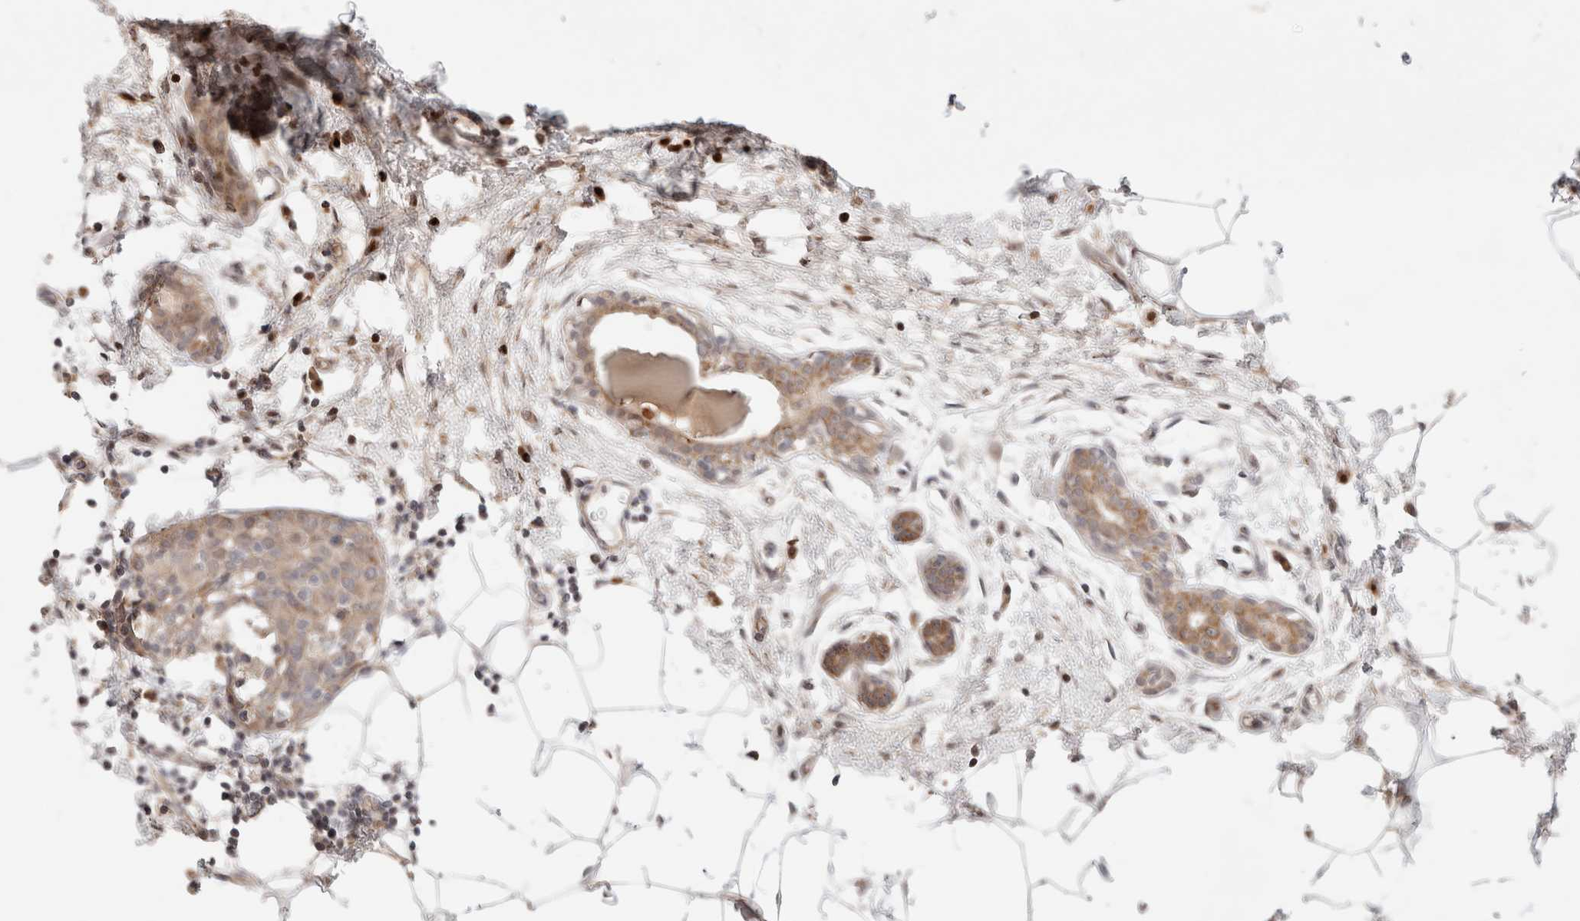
{"staining": {"intensity": "weak", "quantity": ">75%", "location": "cytoplasmic/membranous"}, "tissue": "breast cancer", "cell_type": "Tumor cells", "image_type": "cancer", "snomed": [{"axis": "morphology", "description": "Normal tissue, NOS"}, {"axis": "morphology", "description": "Duct carcinoma"}, {"axis": "topography", "description": "Breast"}], "caption": "Weak cytoplasmic/membranous staining is identified in approximately >75% of tumor cells in breast infiltrating ductal carcinoma.", "gene": "ERI3", "patient": {"sex": "female", "age": 37}}